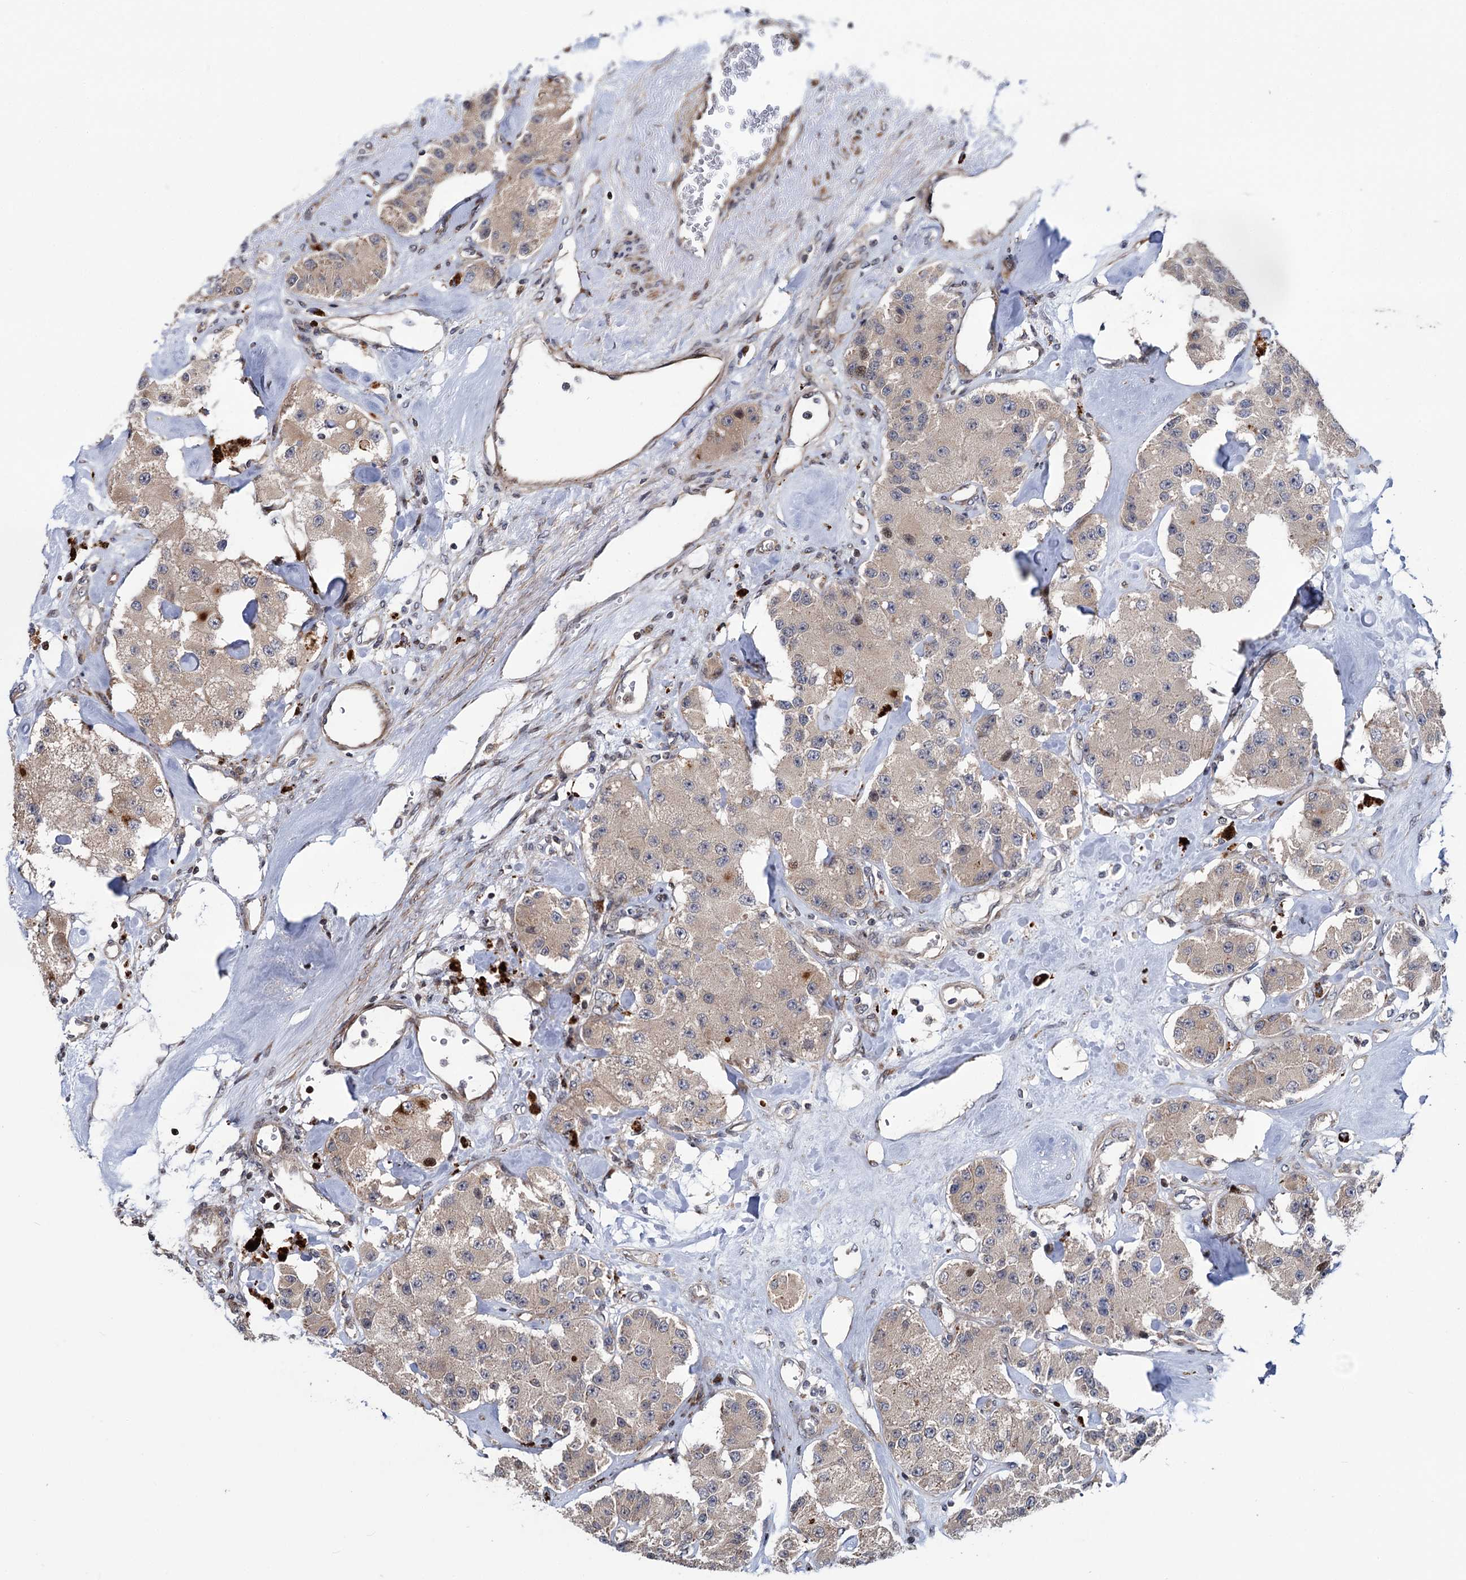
{"staining": {"intensity": "weak", "quantity": "25%-75%", "location": "cytoplasmic/membranous"}, "tissue": "carcinoid", "cell_type": "Tumor cells", "image_type": "cancer", "snomed": [{"axis": "morphology", "description": "Carcinoid, malignant, NOS"}, {"axis": "topography", "description": "Pancreas"}], "caption": "Carcinoid tissue demonstrates weak cytoplasmic/membranous staining in approximately 25%-75% of tumor cells, visualized by immunohistochemistry.", "gene": "UBR1", "patient": {"sex": "male", "age": 41}}